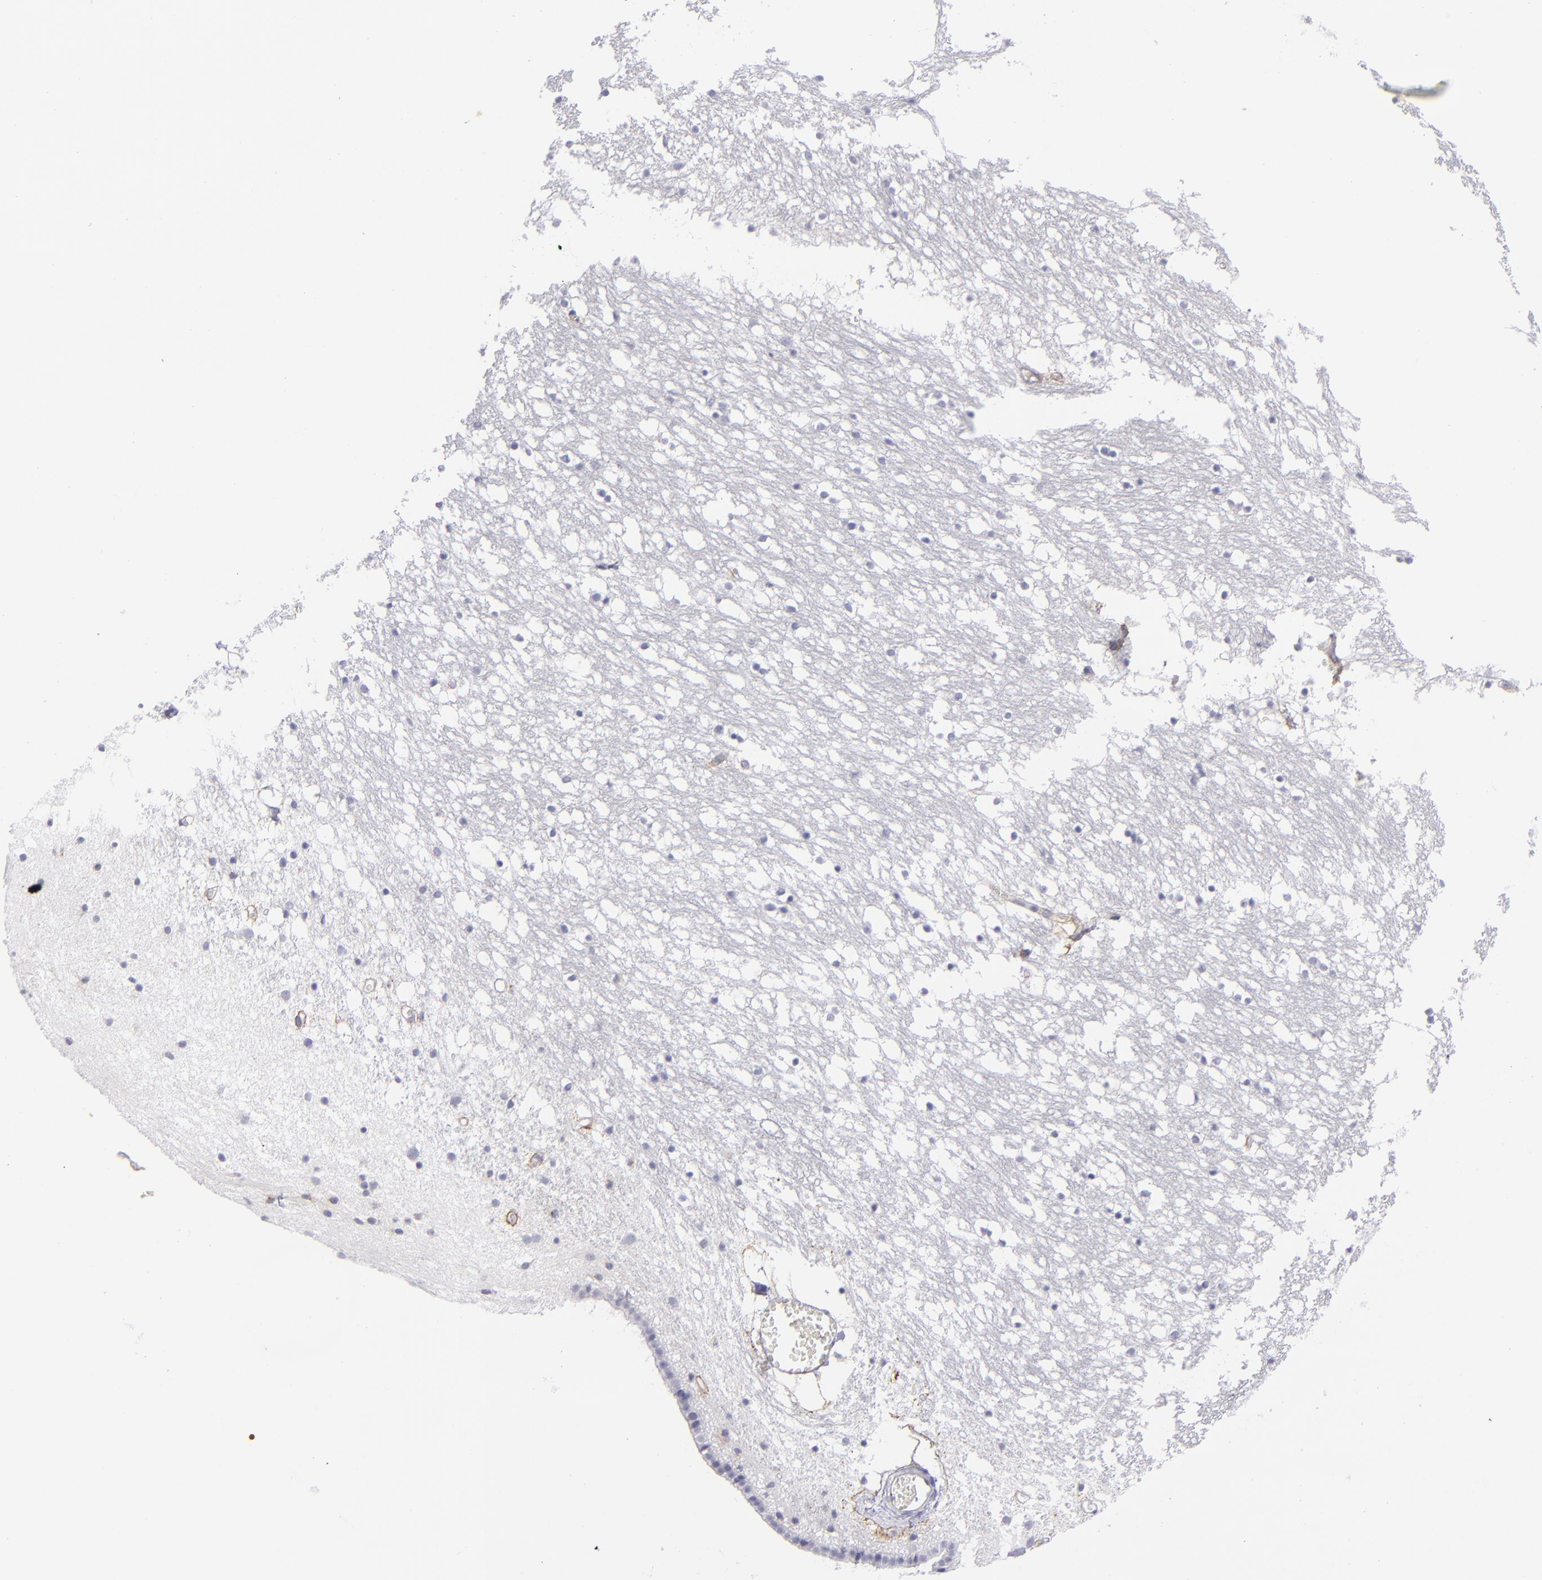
{"staining": {"intensity": "negative", "quantity": "none", "location": "none"}, "tissue": "caudate", "cell_type": "Glial cells", "image_type": "normal", "snomed": [{"axis": "morphology", "description": "Normal tissue, NOS"}, {"axis": "topography", "description": "Lateral ventricle wall"}], "caption": "Immunohistochemistry (IHC) image of unremarkable caudate: caudate stained with DAB (3,3'-diaminobenzidine) exhibits no significant protein staining in glial cells.", "gene": "ITGB4", "patient": {"sex": "male", "age": 45}}